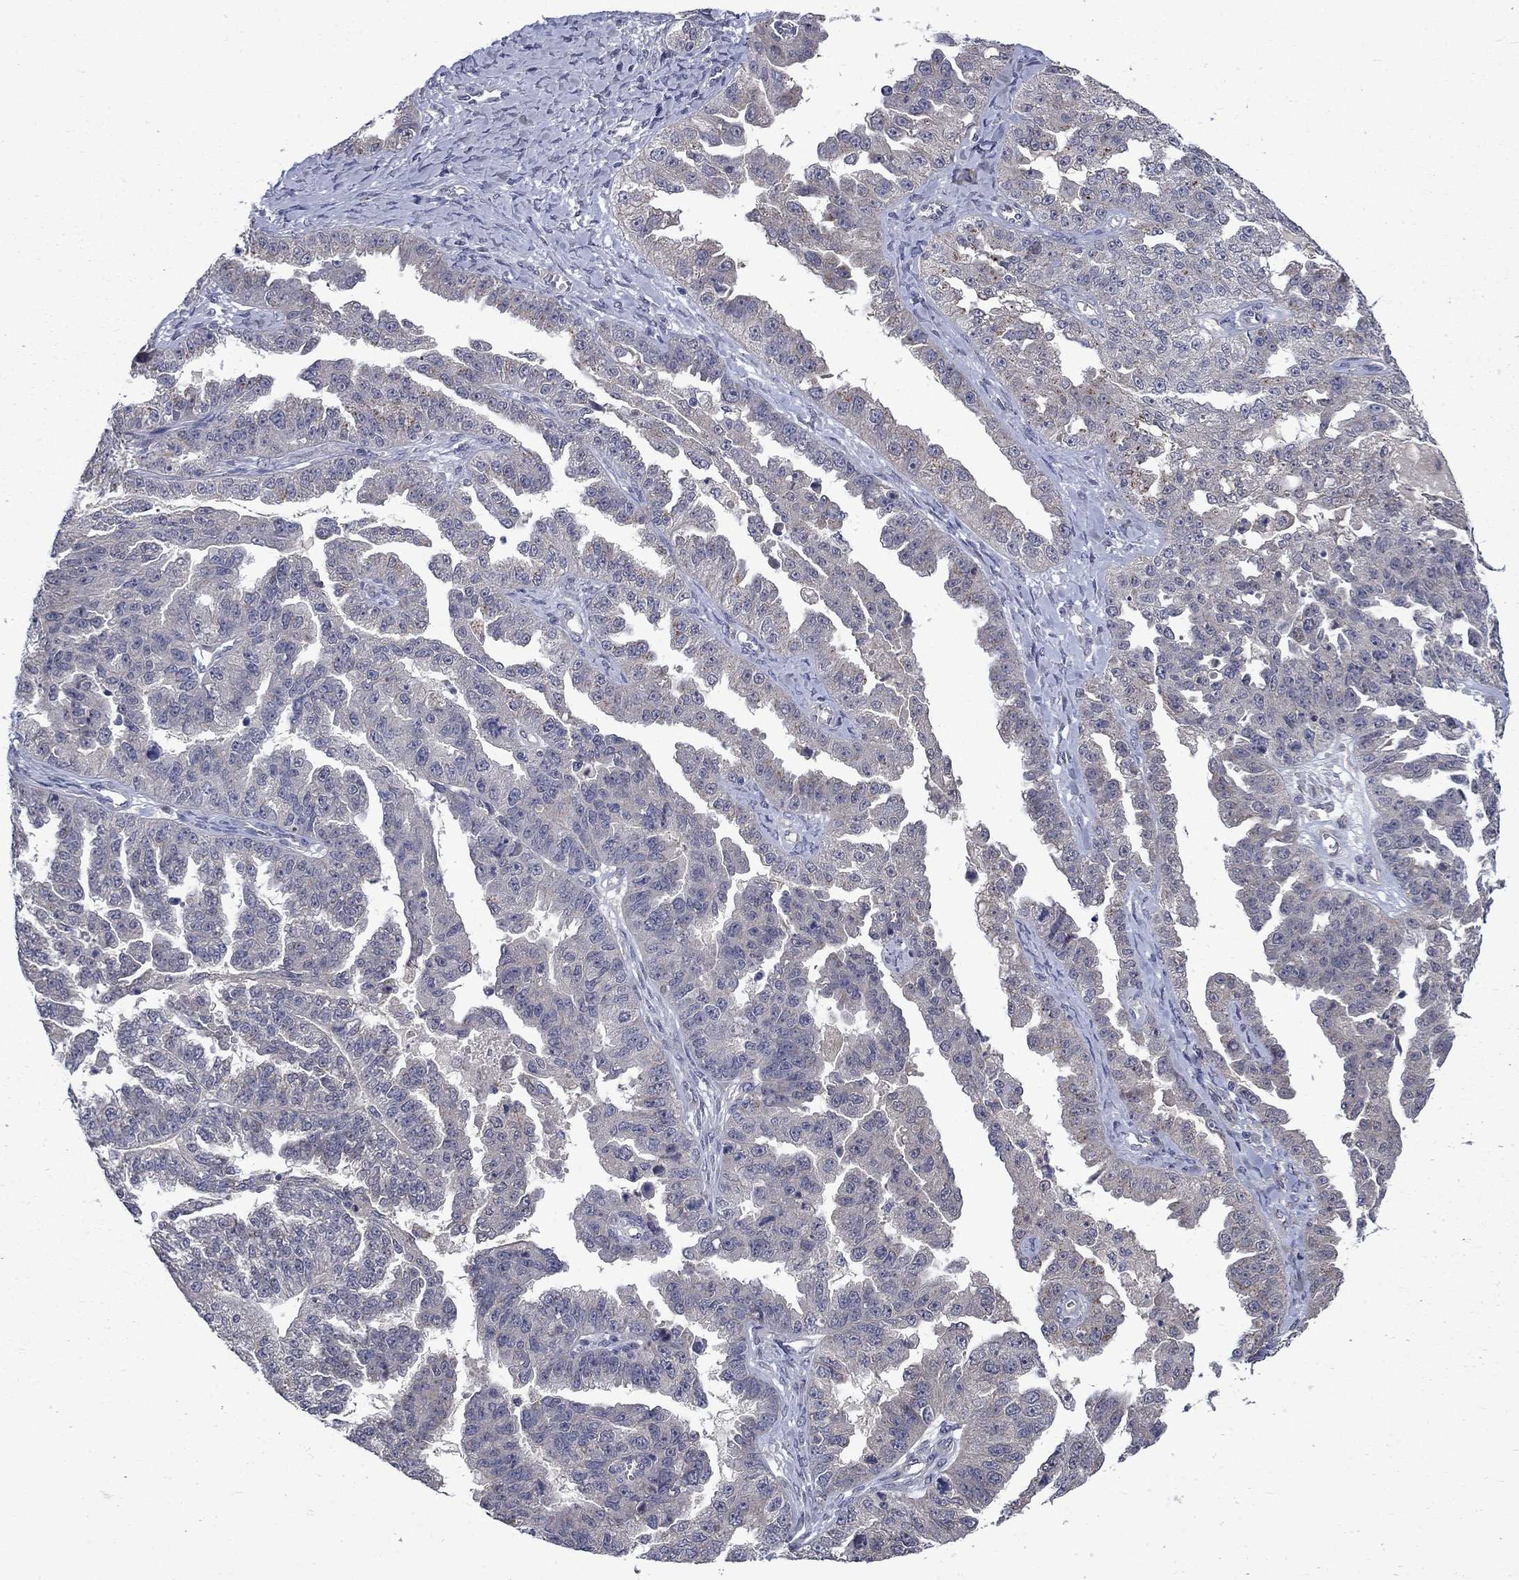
{"staining": {"intensity": "negative", "quantity": "none", "location": "none"}, "tissue": "ovarian cancer", "cell_type": "Tumor cells", "image_type": "cancer", "snomed": [{"axis": "morphology", "description": "Cystadenocarcinoma, serous, NOS"}, {"axis": "topography", "description": "Ovary"}], "caption": "The micrograph displays no significant expression in tumor cells of ovarian serous cystadenocarcinoma.", "gene": "FAM3B", "patient": {"sex": "female", "age": 58}}